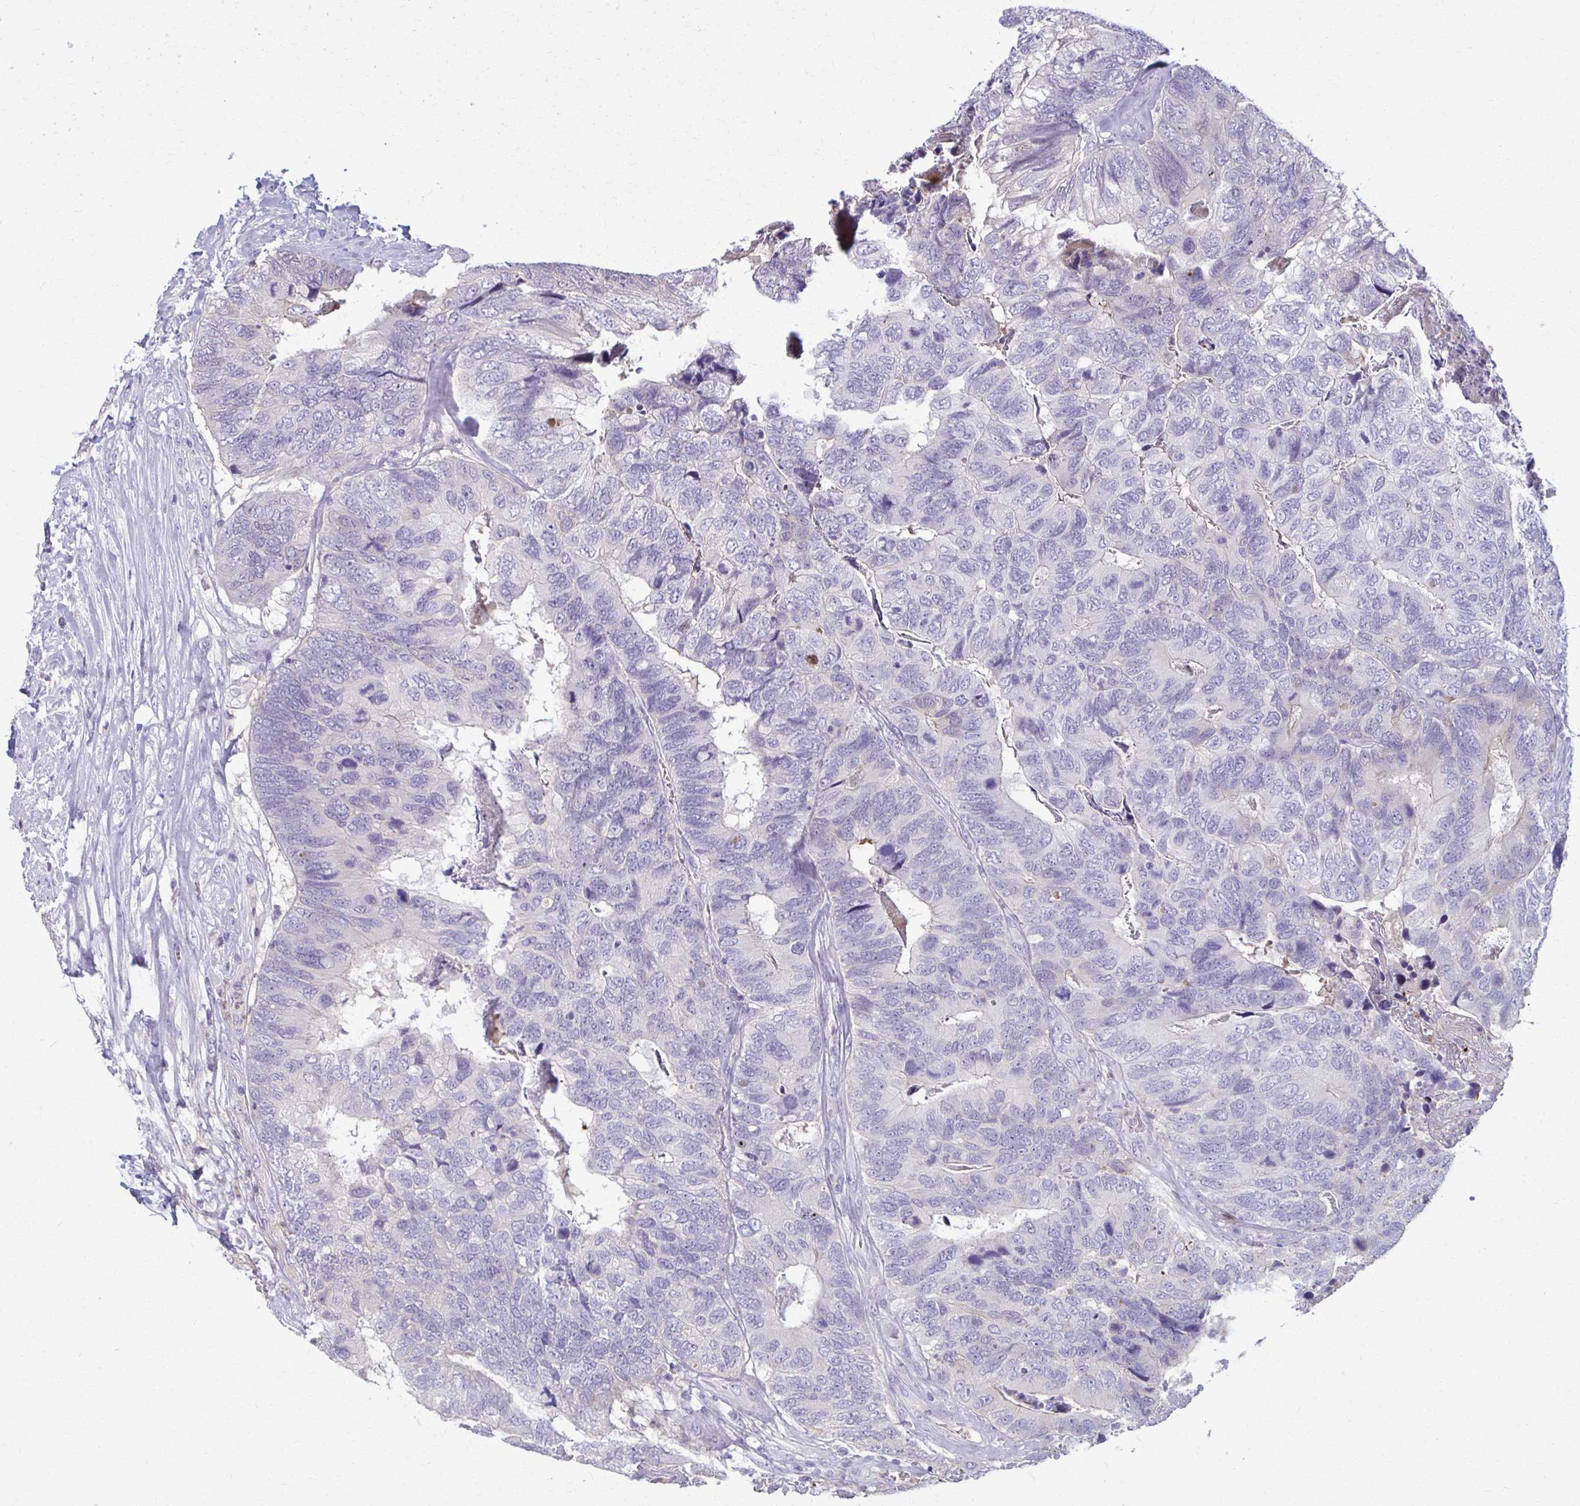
{"staining": {"intensity": "negative", "quantity": "none", "location": "none"}, "tissue": "breast cancer", "cell_type": "Tumor cells", "image_type": "cancer", "snomed": [{"axis": "morphology", "description": "Lobular carcinoma"}, {"axis": "topography", "description": "Breast"}], "caption": "An immunohistochemistry (IHC) micrograph of breast cancer (lobular carcinoma) is shown. There is no staining in tumor cells of breast cancer (lobular carcinoma).", "gene": "OR4M1", "patient": {"sex": "female", "age": 59}}